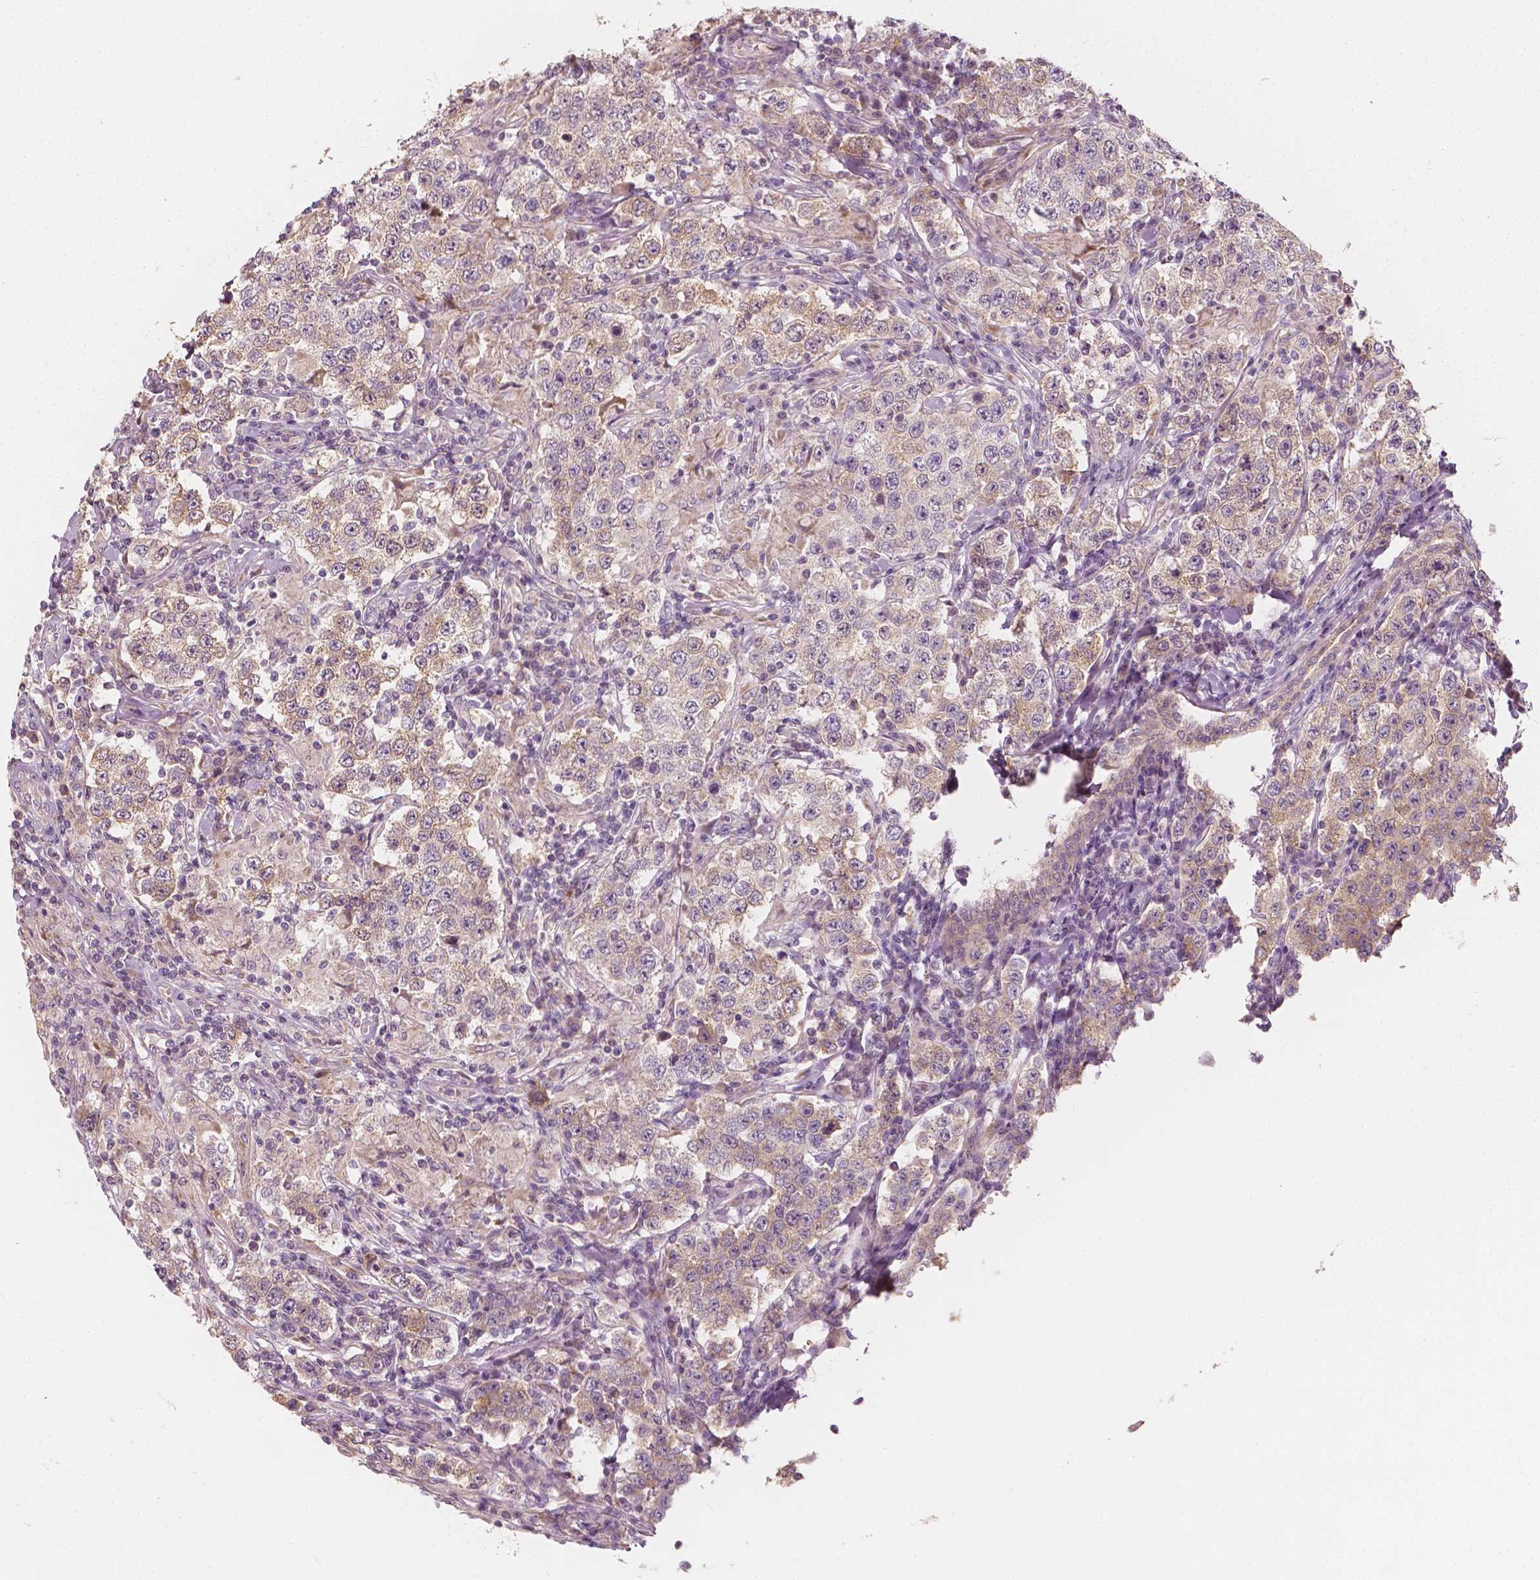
{"staining": {"intensity": "weak", "quantity": "25%-75%", "location": "cytoplasmic/membranous"}, "tissue": "testis cancer", "cell_type": "Tumor cells", "image_type": "cancer", "snomed": [{"axis": "morphology", "description": "Seminoma, NOS"}, {"axis": "morphology", "description": "Carcinoma, Embryonal, NOS"}, {"axis": "topography", "description": "Testis"}], "caption": "Immunohistochemical staining of human testis cancer (seminoma) reveals weak cytoplasmic/membranous protein staining in about 25%-75% of tumor cells.", "gene": "SHPK", "patient": {"sex": "male", "age": 41}}